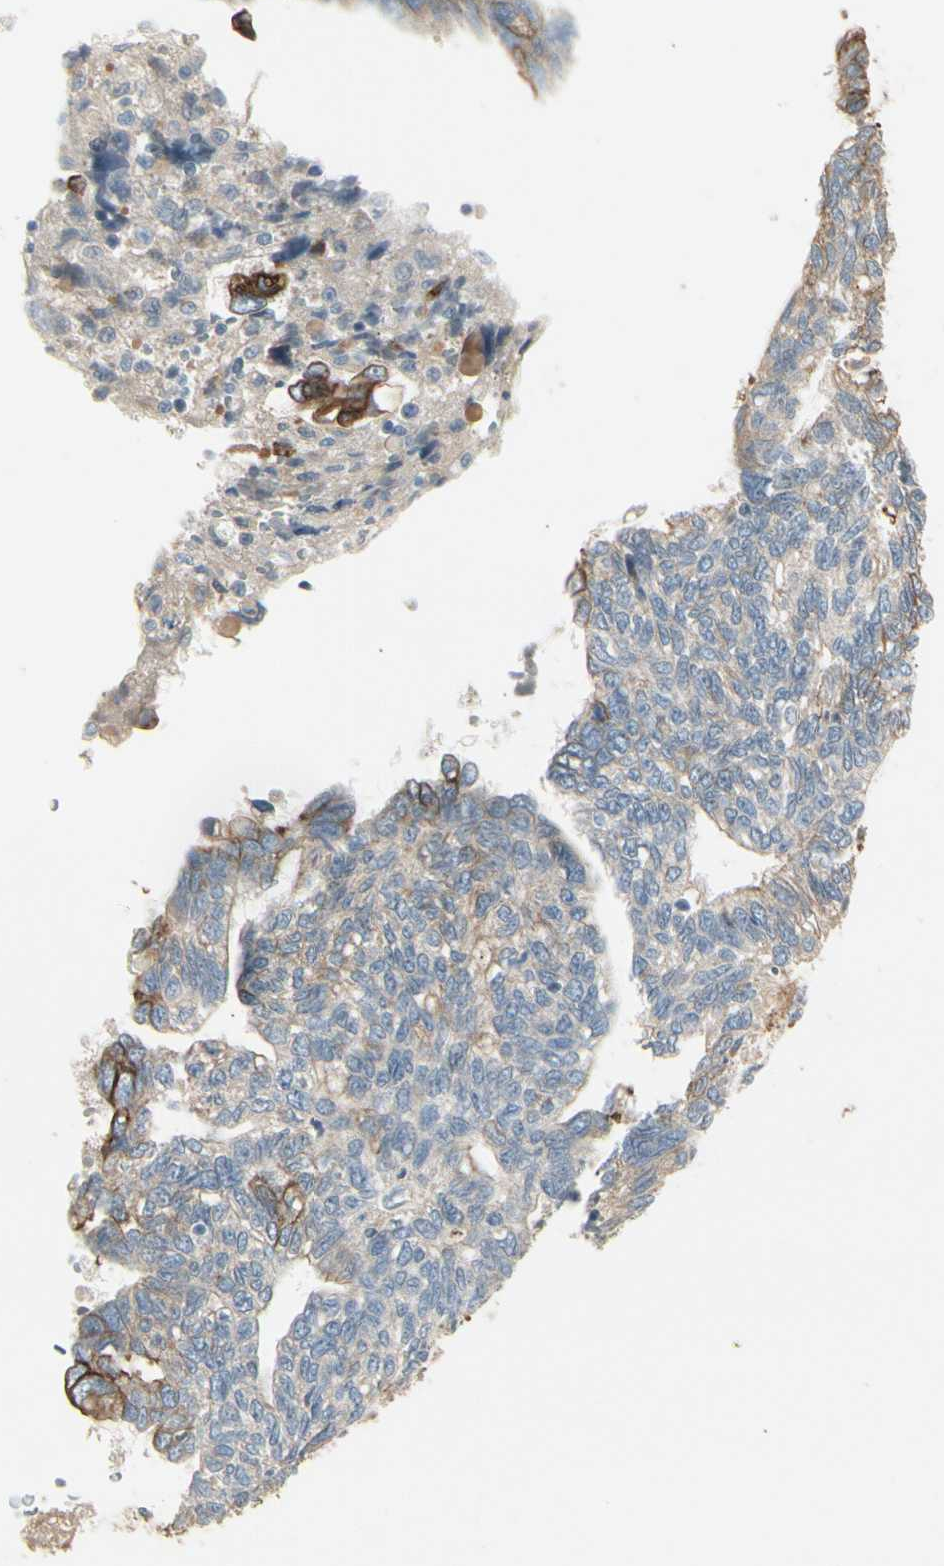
{"staining": {"intensity": "moderate", "quantity": "25%-75%", "location": "cytoplasmic/membranous"}, "tissue": "ovarian cancer", "cell_type": "Tumor cells", "image_type": "cancer", "snomed": [{"axis": "morphology", "description": "Cystadenocarcinoma, serous, NOS"}, {"axis": "topography", "description": "Ovary"}], "caption": "A high-resolution micrograph shows immunohistochemistry staining of ovarian cancer, which demonstrates moderate cytoplasmic/membranous positivity in about 25%-75% of tumor cells.", "gene": "SKIL", "patient": {"sex": "female", "age": 79}}